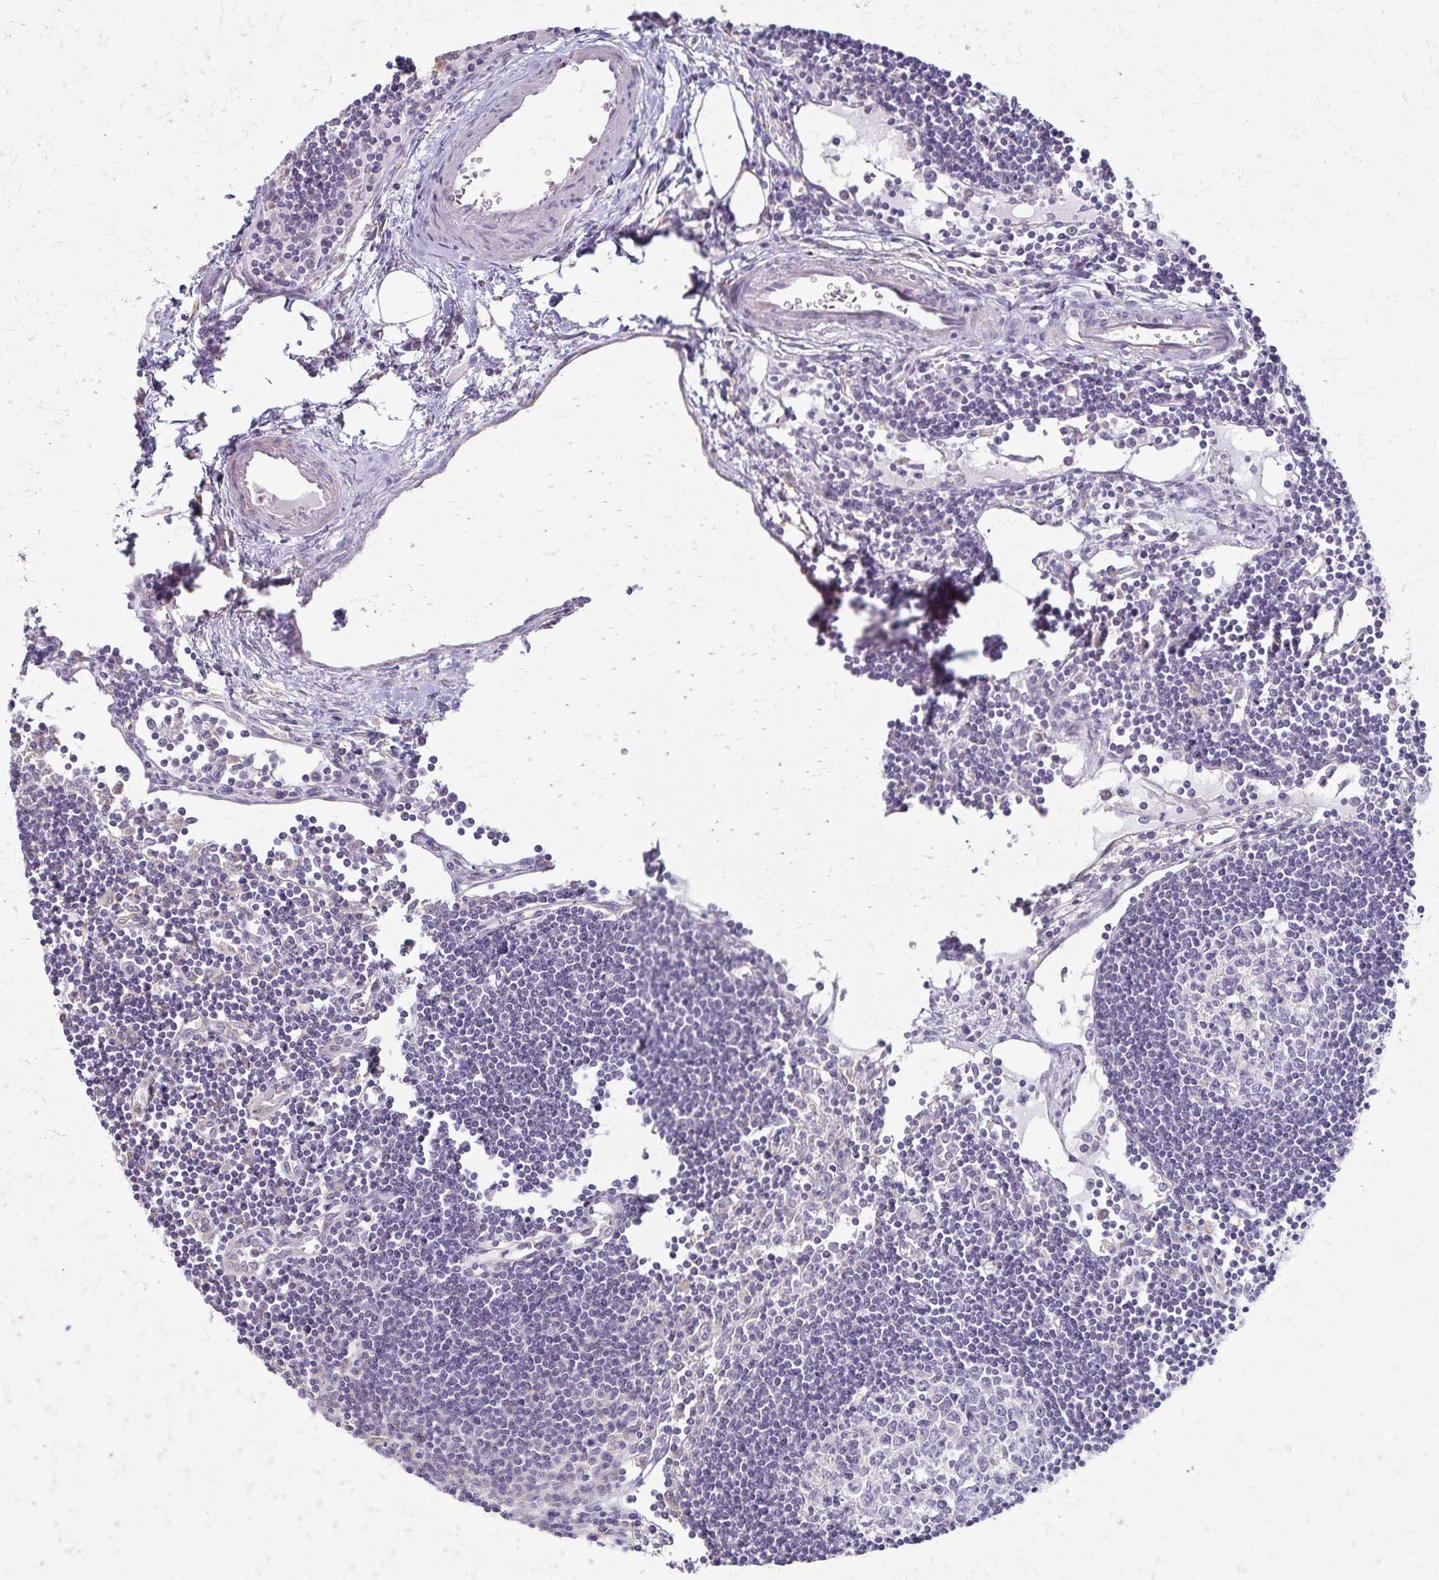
{"staining": {"intensity": "negative", "quantity": "none", "location": "none"}, "tissue": "lymph node", "cell_type": "Germinal center cells", "image_type": "normal", "snomed": [{"axis": "morphology", "description": "Normal tissue, NOS"}, {"axis": "topography", "description": "Lymph node"}], "caption": "This is an IHC micrograph of unremarkable lymph node. There is no positivity in germinal center cells.", "gene": "KISS1", "patient": {"sex": "female", "age": 65}}